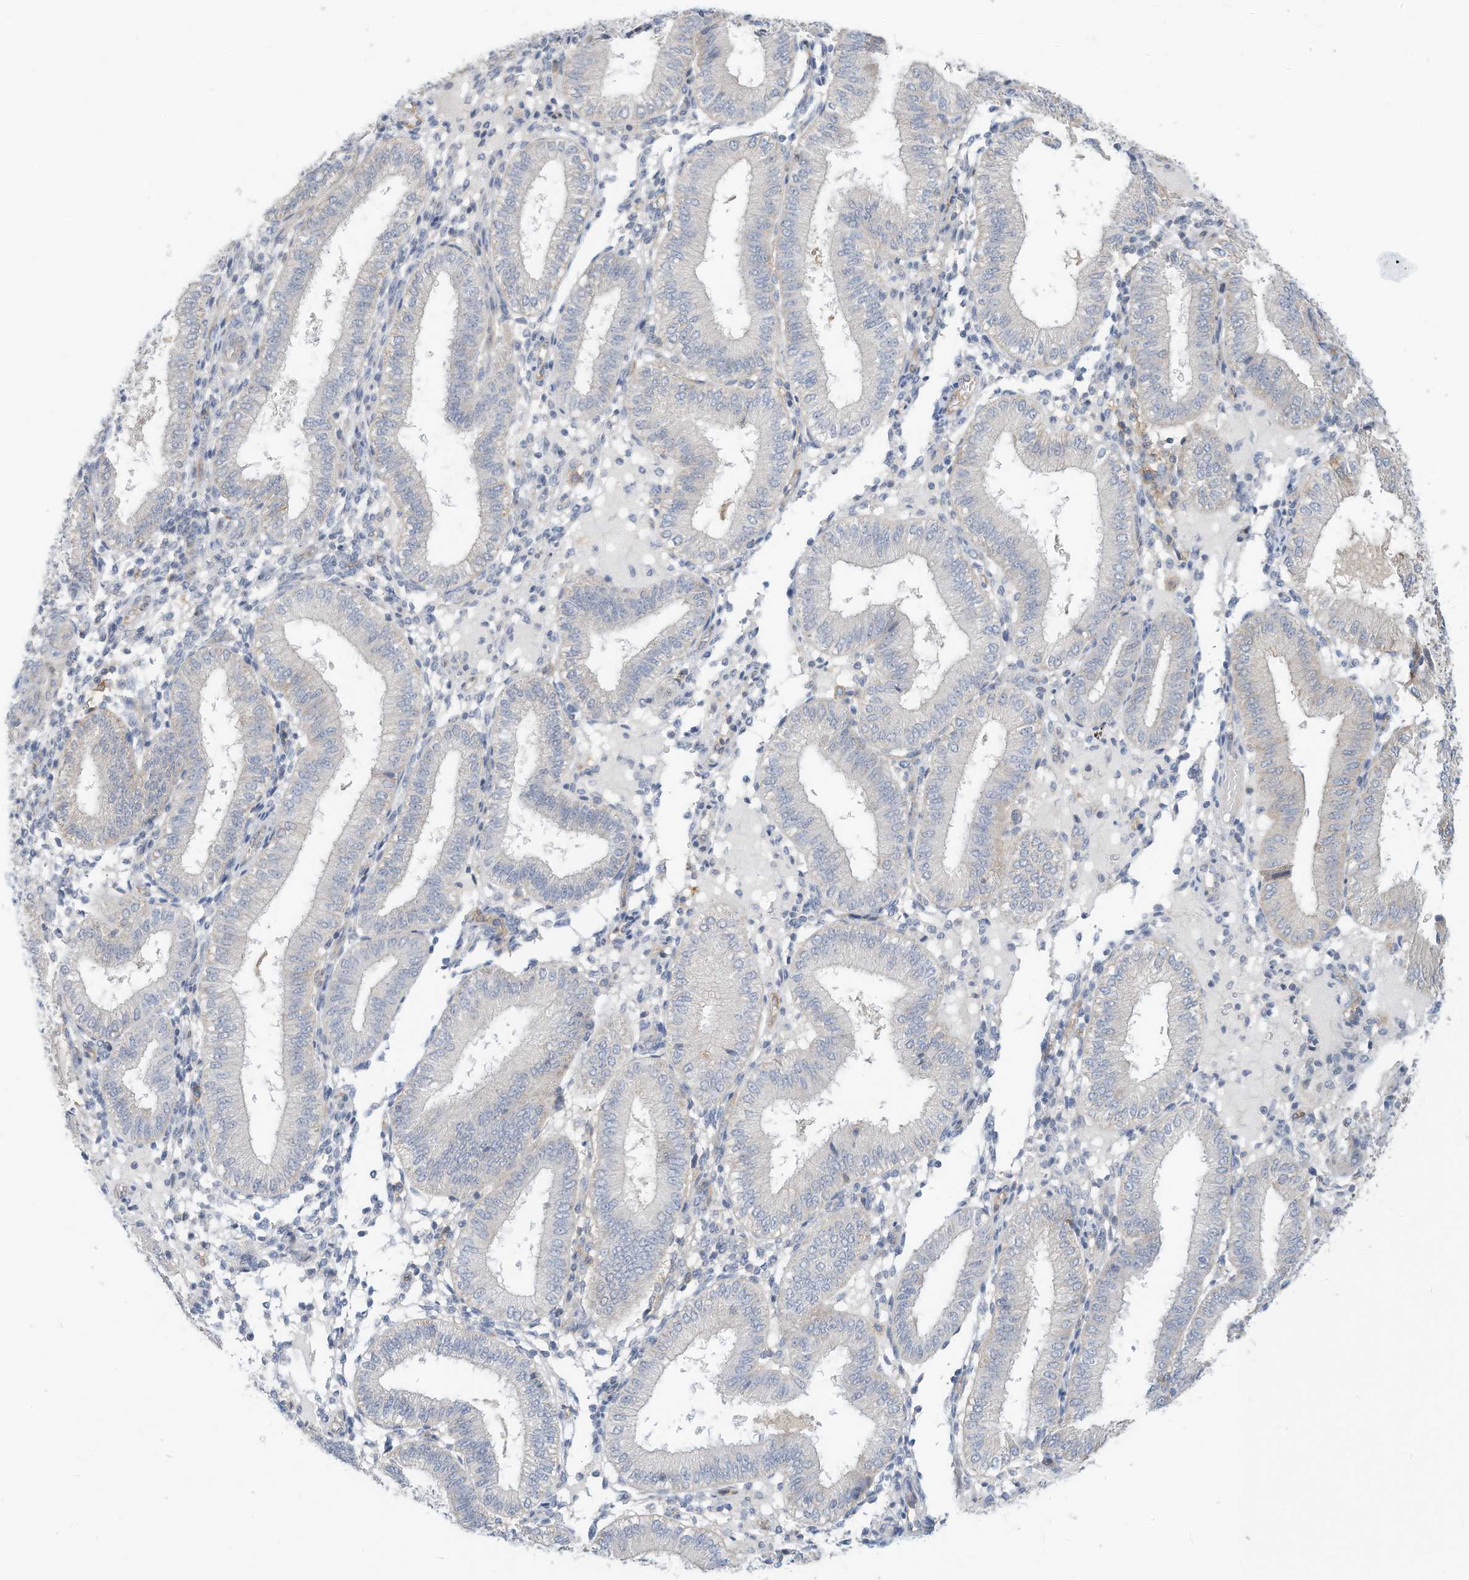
{"staining": {"intensity": "strong", "quantity": "<25%", "location": "cytoplasmic/membranous"}, "tissue": "endometrium", "cell_type": "Cells in endometrial stroma", "image_type": "normal", "snomed": [{"axis": "morphology", "description": "Normal tissue, NOS"}, {"axis": "topography", "description": "Endometrium"}], "caption": "Immunohistochemical staining of unremarkable human endometrium demonstrates strong cytoplasmic/membranous protein staining in approximately <25% of cells in endometrial stroma. The staining was performed using DAB, with brown indicating positive protein expression. Nuclei are stained blue with hematoxylin.", "gene": "SLC1A5", "patient": {"sex": "female", "age": 39}}